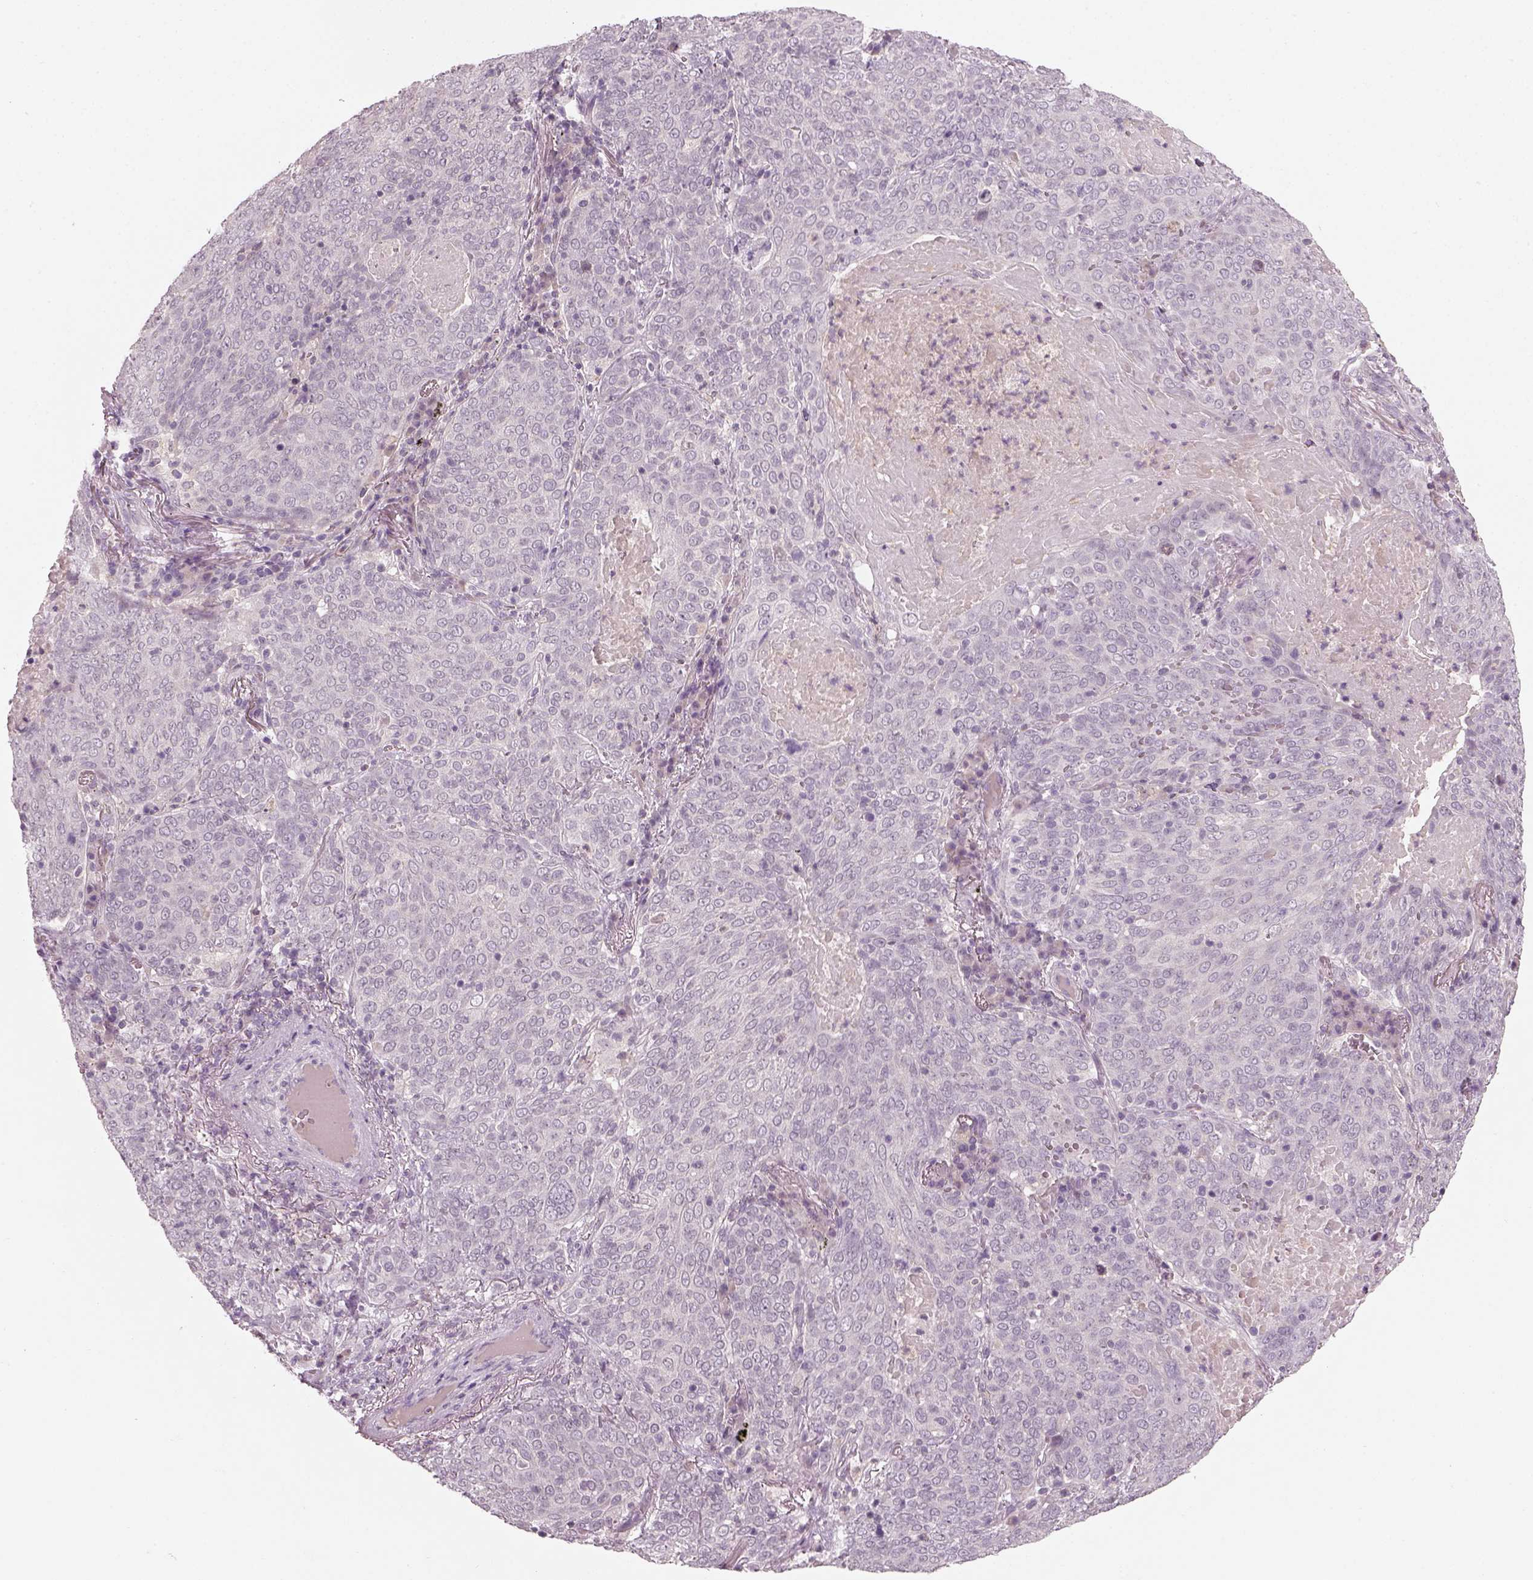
{"staining": {"intensity": "negative", "quantity": "none", "location": "none"}, "tissue": "lung cancer", "cell_type": "Tumor cells", "image_type": "cancer", "snomed": [{"axis": "morphology", "description": "Squamous cell carcinoma, NOS"}, {"axis": "topography", "description": "Lung"}], "caption": "Immunohistochemistry (IHC) image of neoplastic tissue: lung cancer (squamous cell carcinoma) stained with DAB (3,3'-diaminobenzidine) exhibits no significant protein staining in tumor cells.", "gene": "GDNF", "patient": {"sex": "male", "age": 82}}